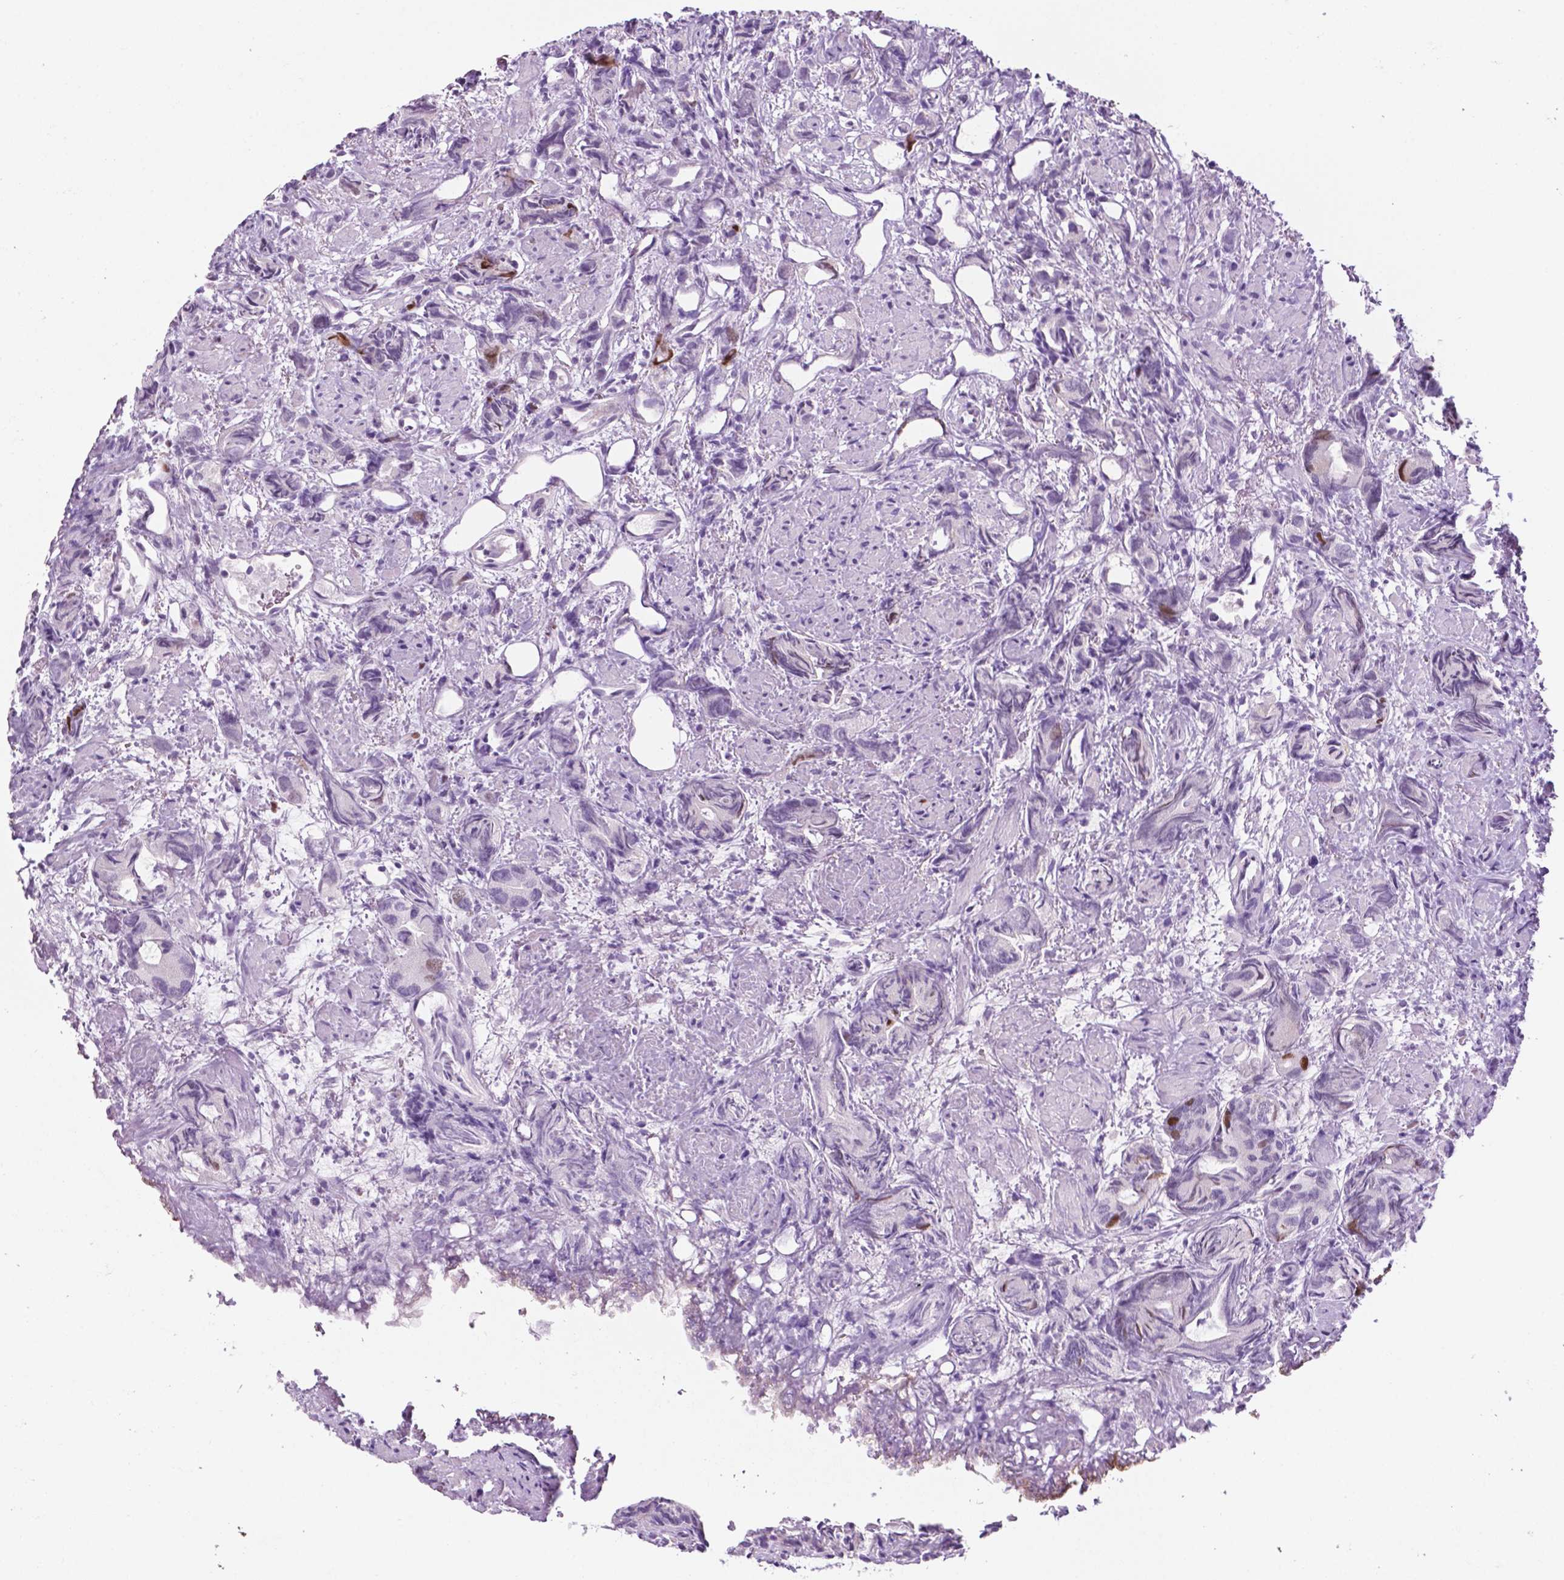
{"staining": {"intensity": "strong", "quantity": "<25%", "location": "nuclear"}, "tissue": "prostate cancer", "cell_type": "Tumor cells", "image_type": "cancer", "snomed": [{"axis": "morphology", "description": "Adenocarcinoma, High grade"}, {"axis": "topography", "description": "Prostate"}], "caption": "The micrograph shows staining of prostate cancer, revealing strong nuclear protein expression (brown color) within tumor cells.", "gene": "NCAPH2", "patient": {"sex": "male", "age": 84}}